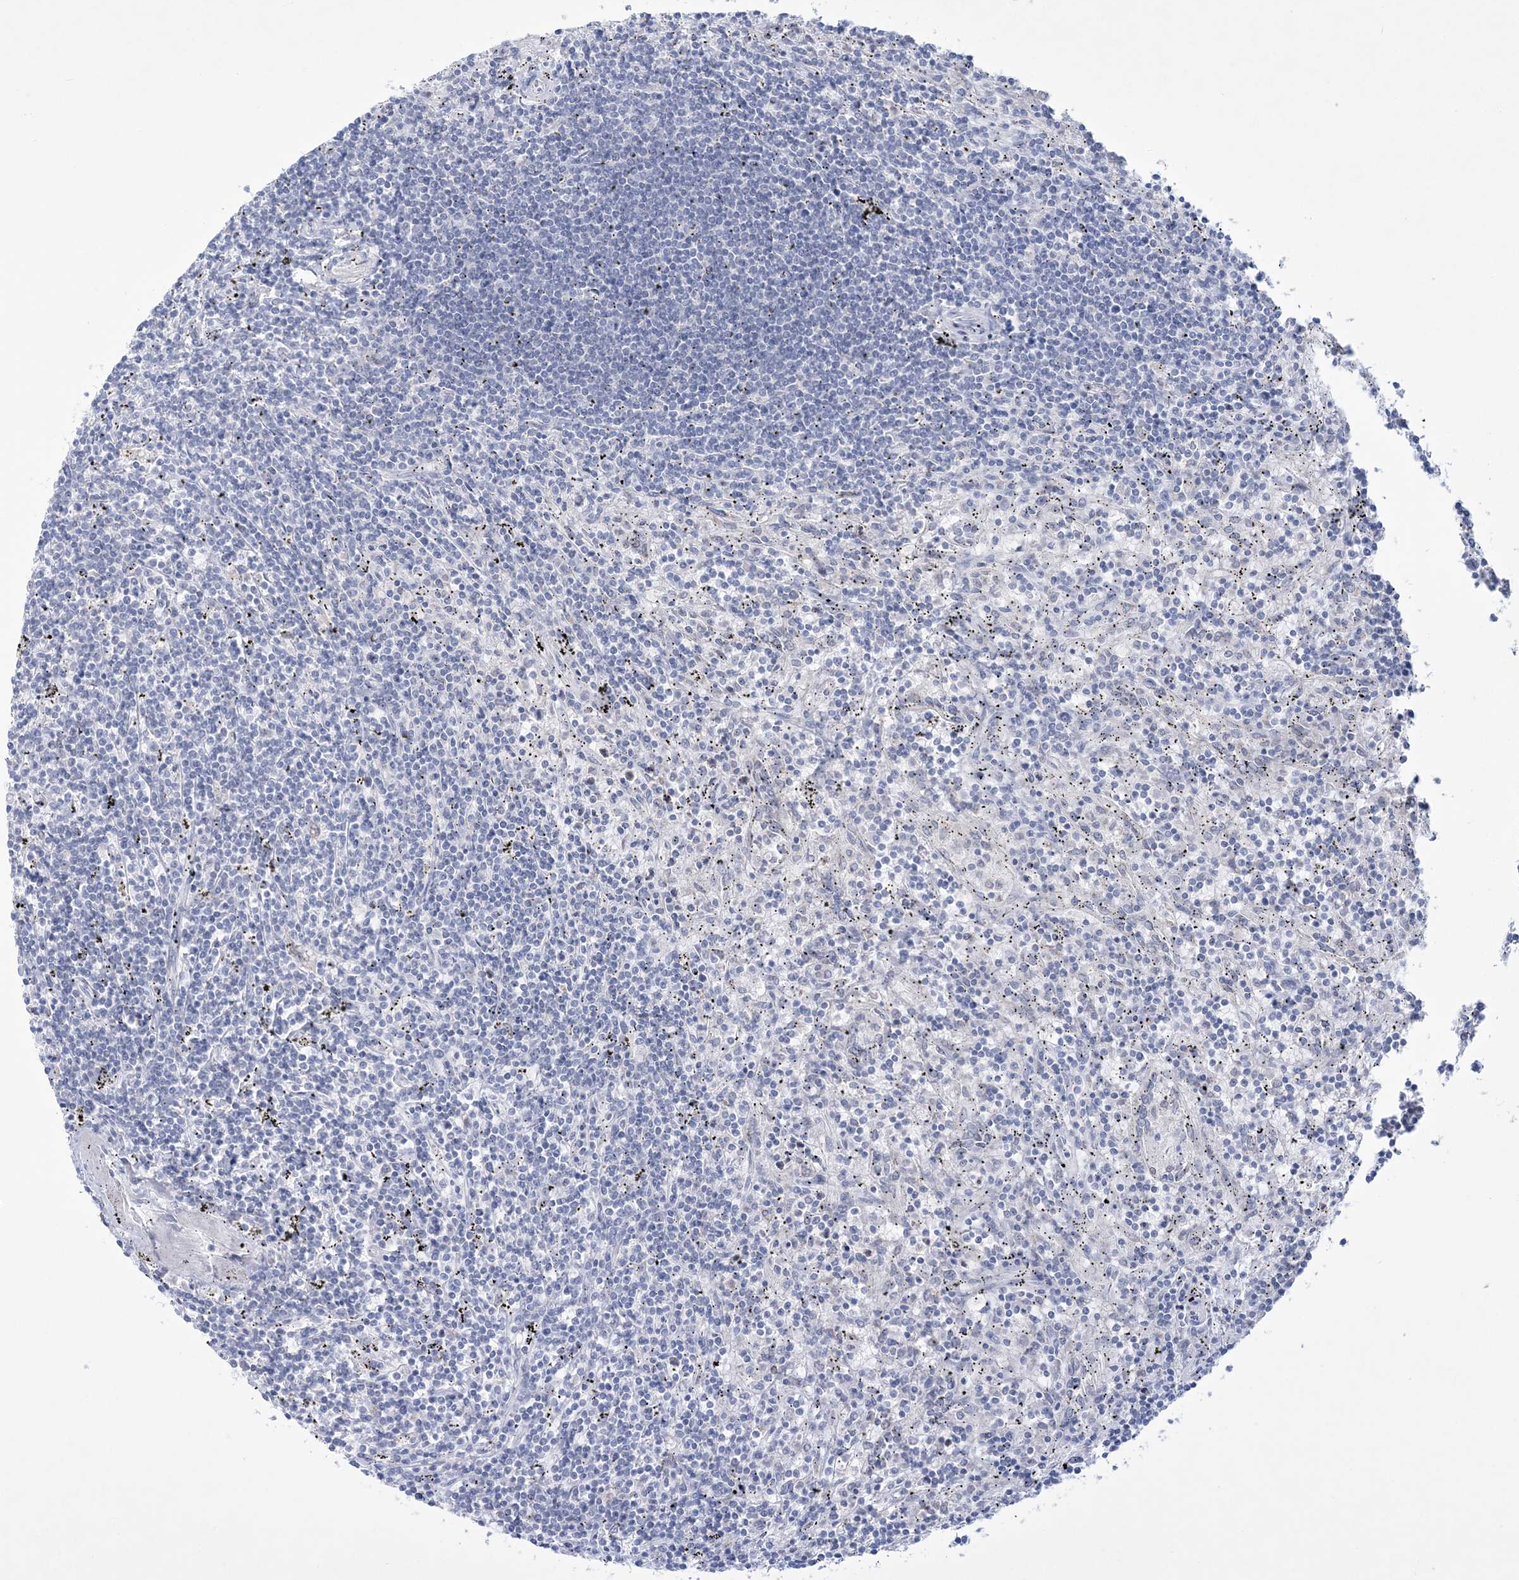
{"staining": {"intensity": "negative", "quantity": "none", "location": "none"}, "tissue": "lymphoma", "cell_type": "Tumor cells", "image_type": "cancer", "snomed": [{"axis": "morphology", "description": "Malignant lymphoma, non-Hodgkin's type, Low grade"}, {"axis": "topography", "description": "Spleen"}], "caption": "Image shows no significant protein expression in tumor cells of malignant lymphoma, non-Hodgkin's type (low-grade). Nuclei are stained in blue.", "gene": "WDR27", "patient": {"sex": "male", "age": 76}}